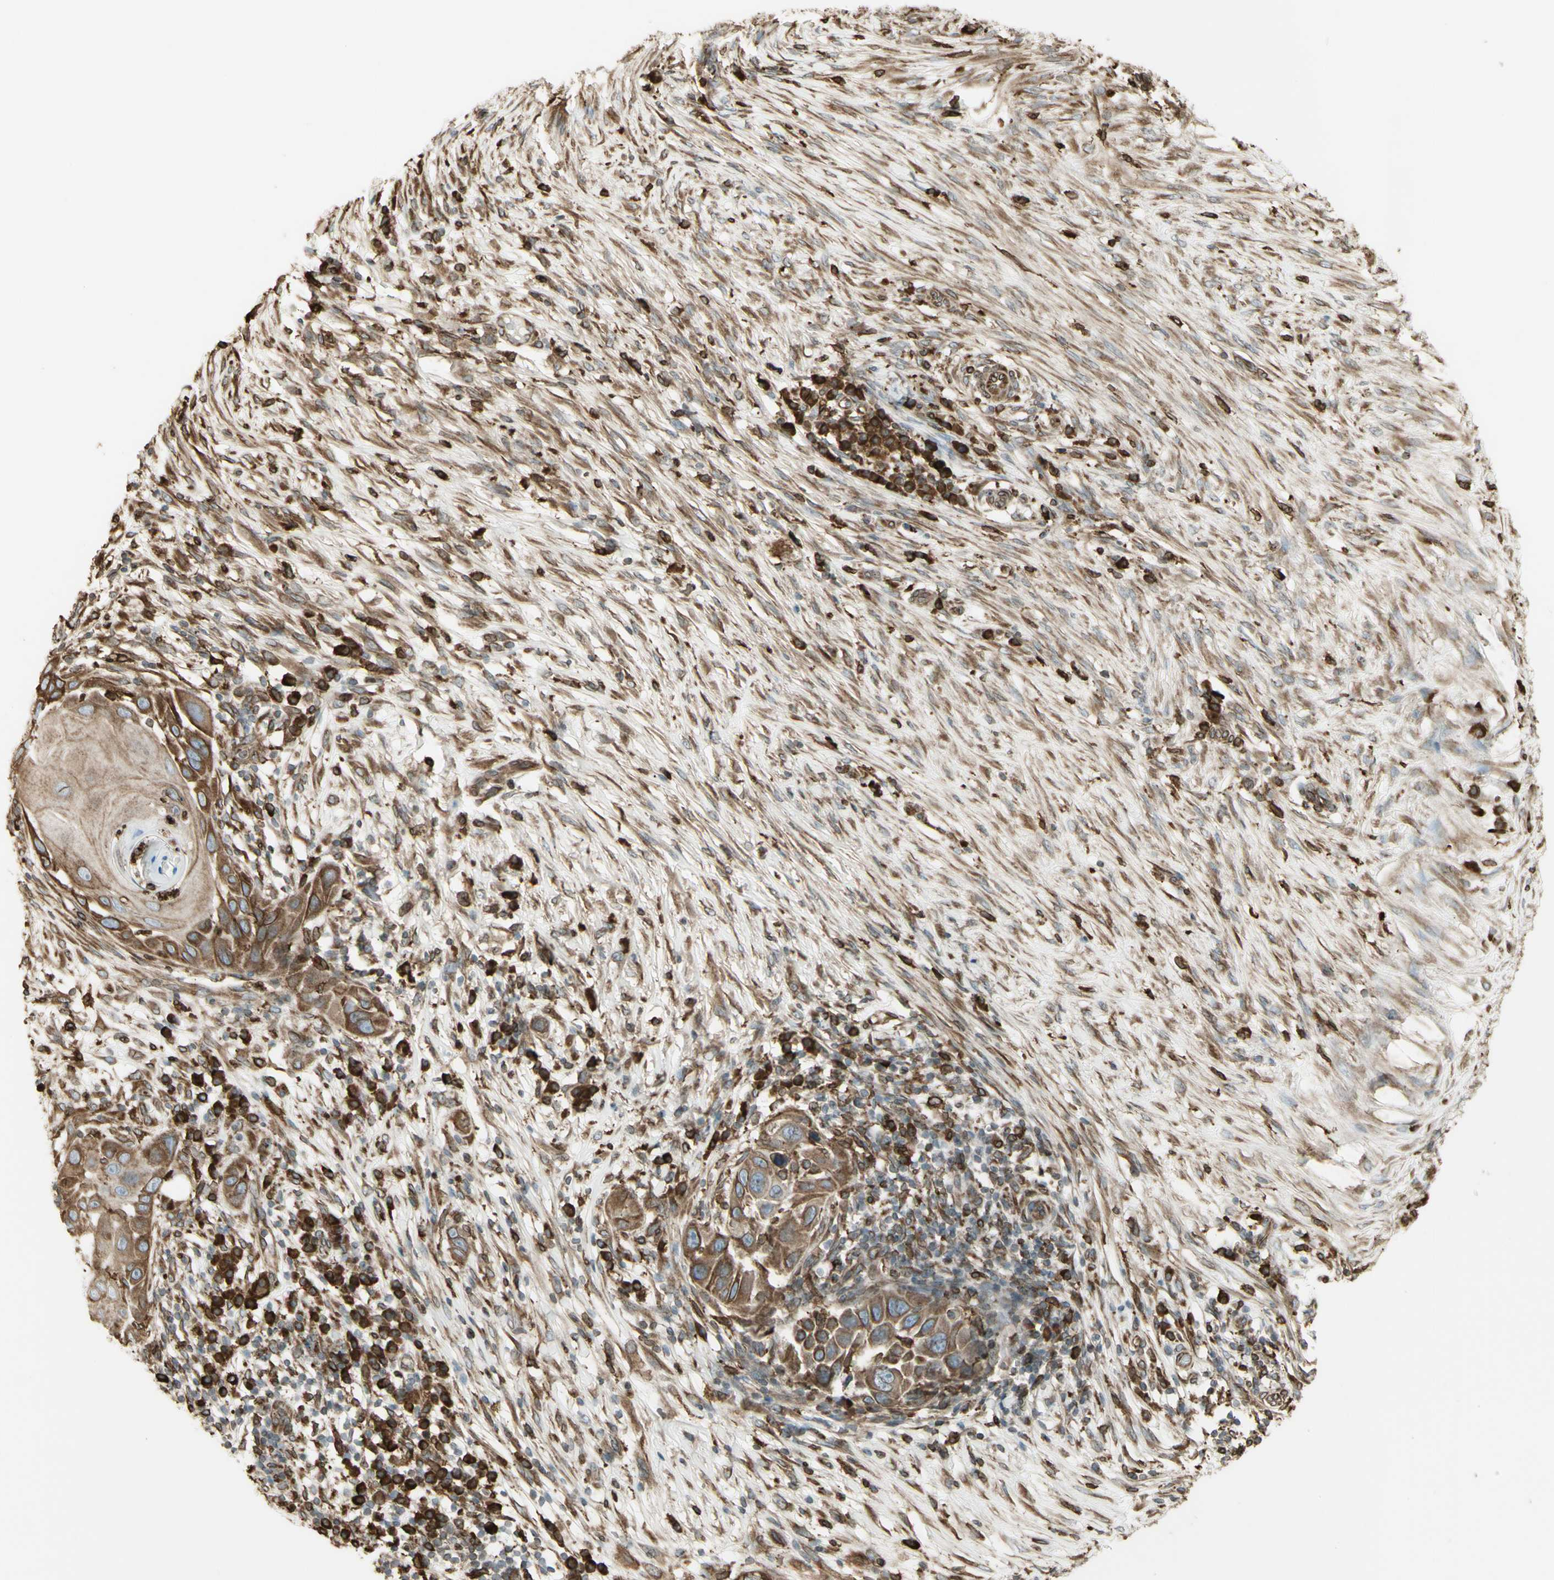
{"staining": {"intensity": "moderate", "quantity": "25%-75%", "location": "cytoplasmic/membranous"}, "tissue": "skin cancer", "cell_type": "Tumor cells", "image_type": "cancer", "snomed": [{"axis": "morphology", "description": "Squamous cell carcinoma, NOS"}, {"axis": "topography", "description": "Skin"}], "caption": "Protein expression by IHC shows moderate cytoplasmic/membranous expression in about 25%-75% of tumor cells in skin squamous cell carcinoma.", "gene": "CANX", "patient": {"sex": "female", "age": 44}}